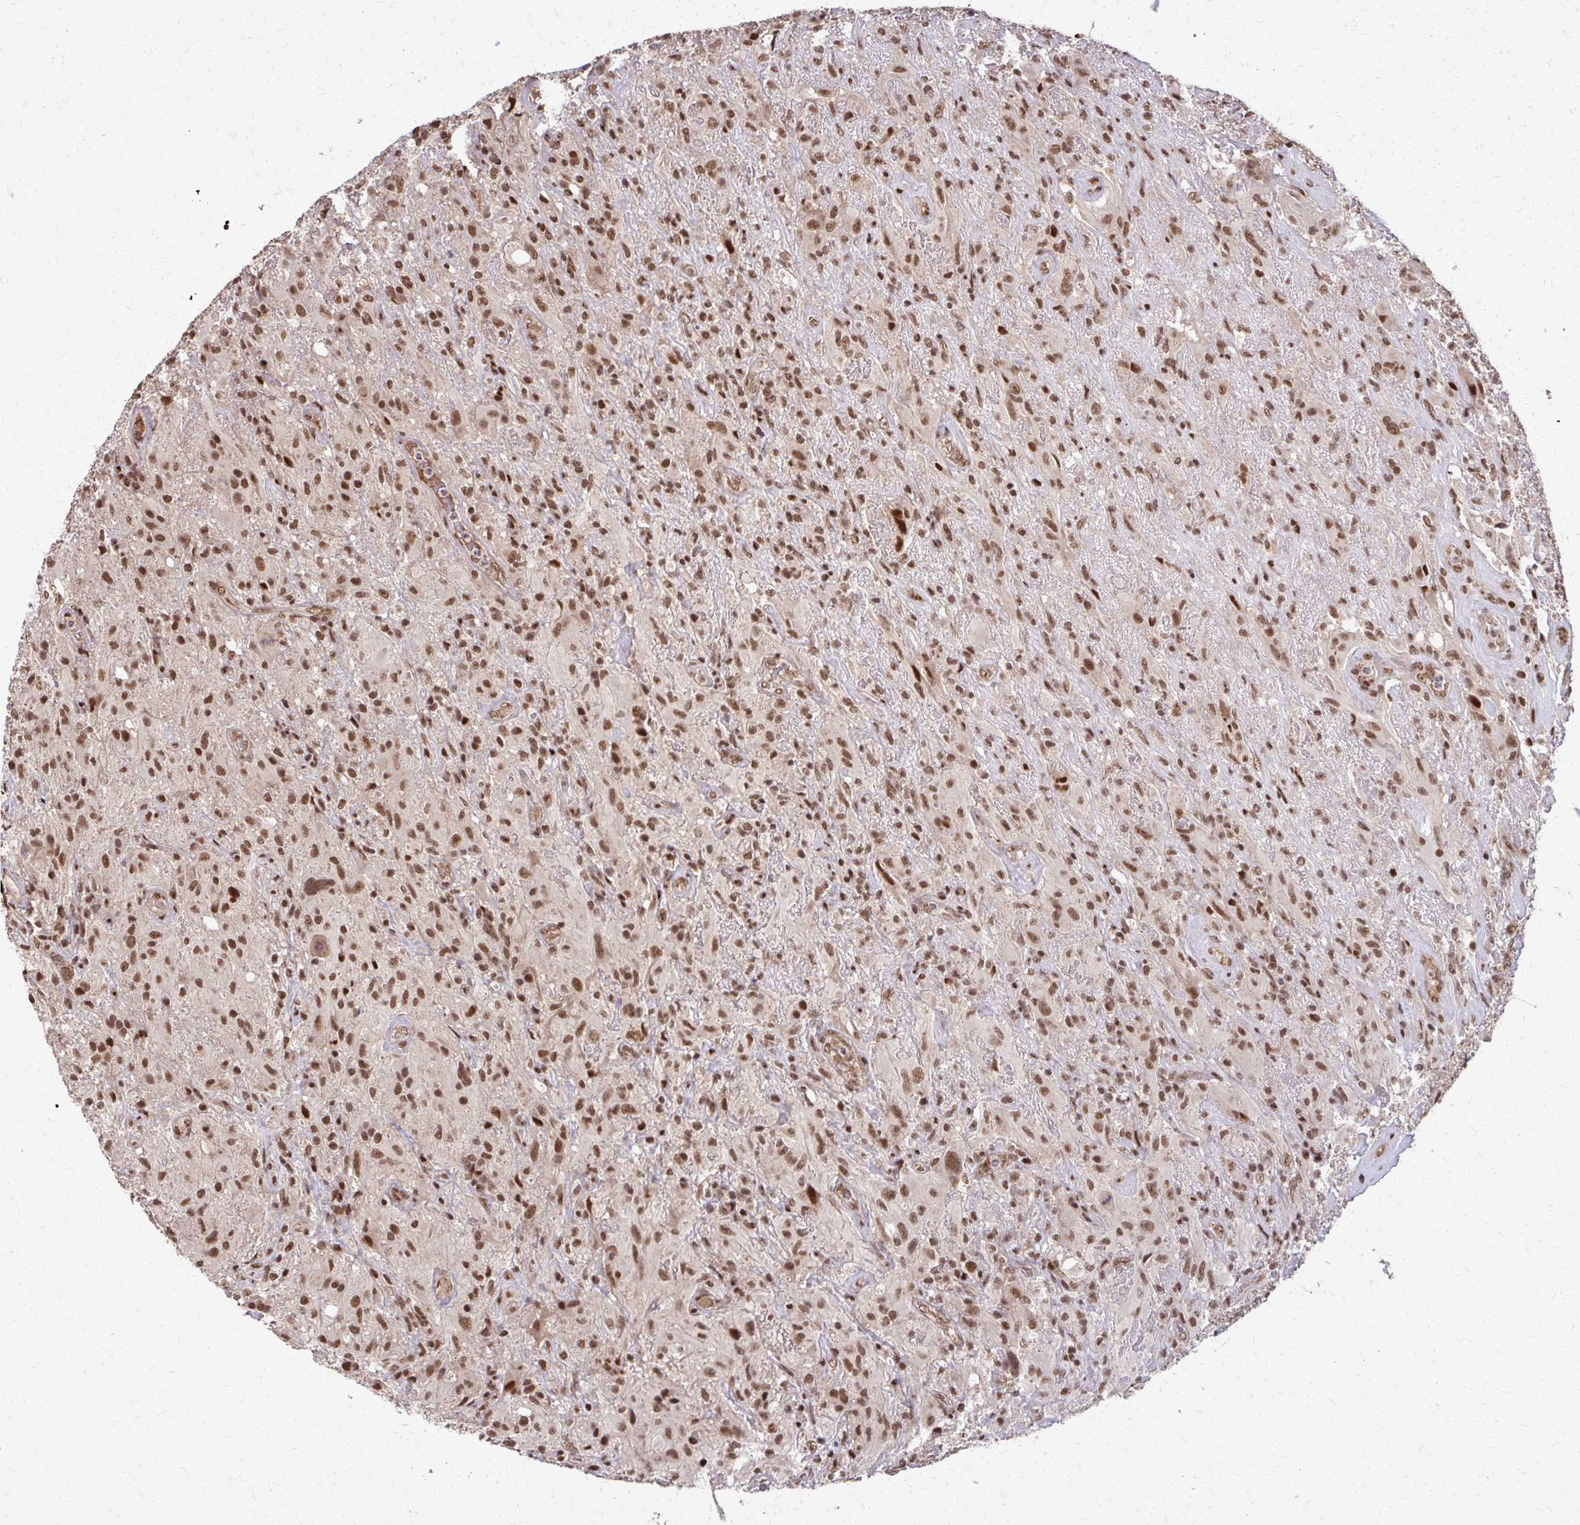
{"staining": {"intensity": "moderate", "quantity": ">75%", "location": "nuclear"}, "tissue": "glioma", "cell_type": "Tumor cells", "image_type": "cancer", "snomed": [{"axis": "morphology", "description": "Glioma, malignant, High grade"}, {"axis": "topography", "description": "Brain"}], "caption": "This micrograph displays IHC staining of glioma, with medium moderate nuclear staining in approximately >75% of tumor cells.", "gene": "SS18", "patient": {"sex": "male", "age": 46}}